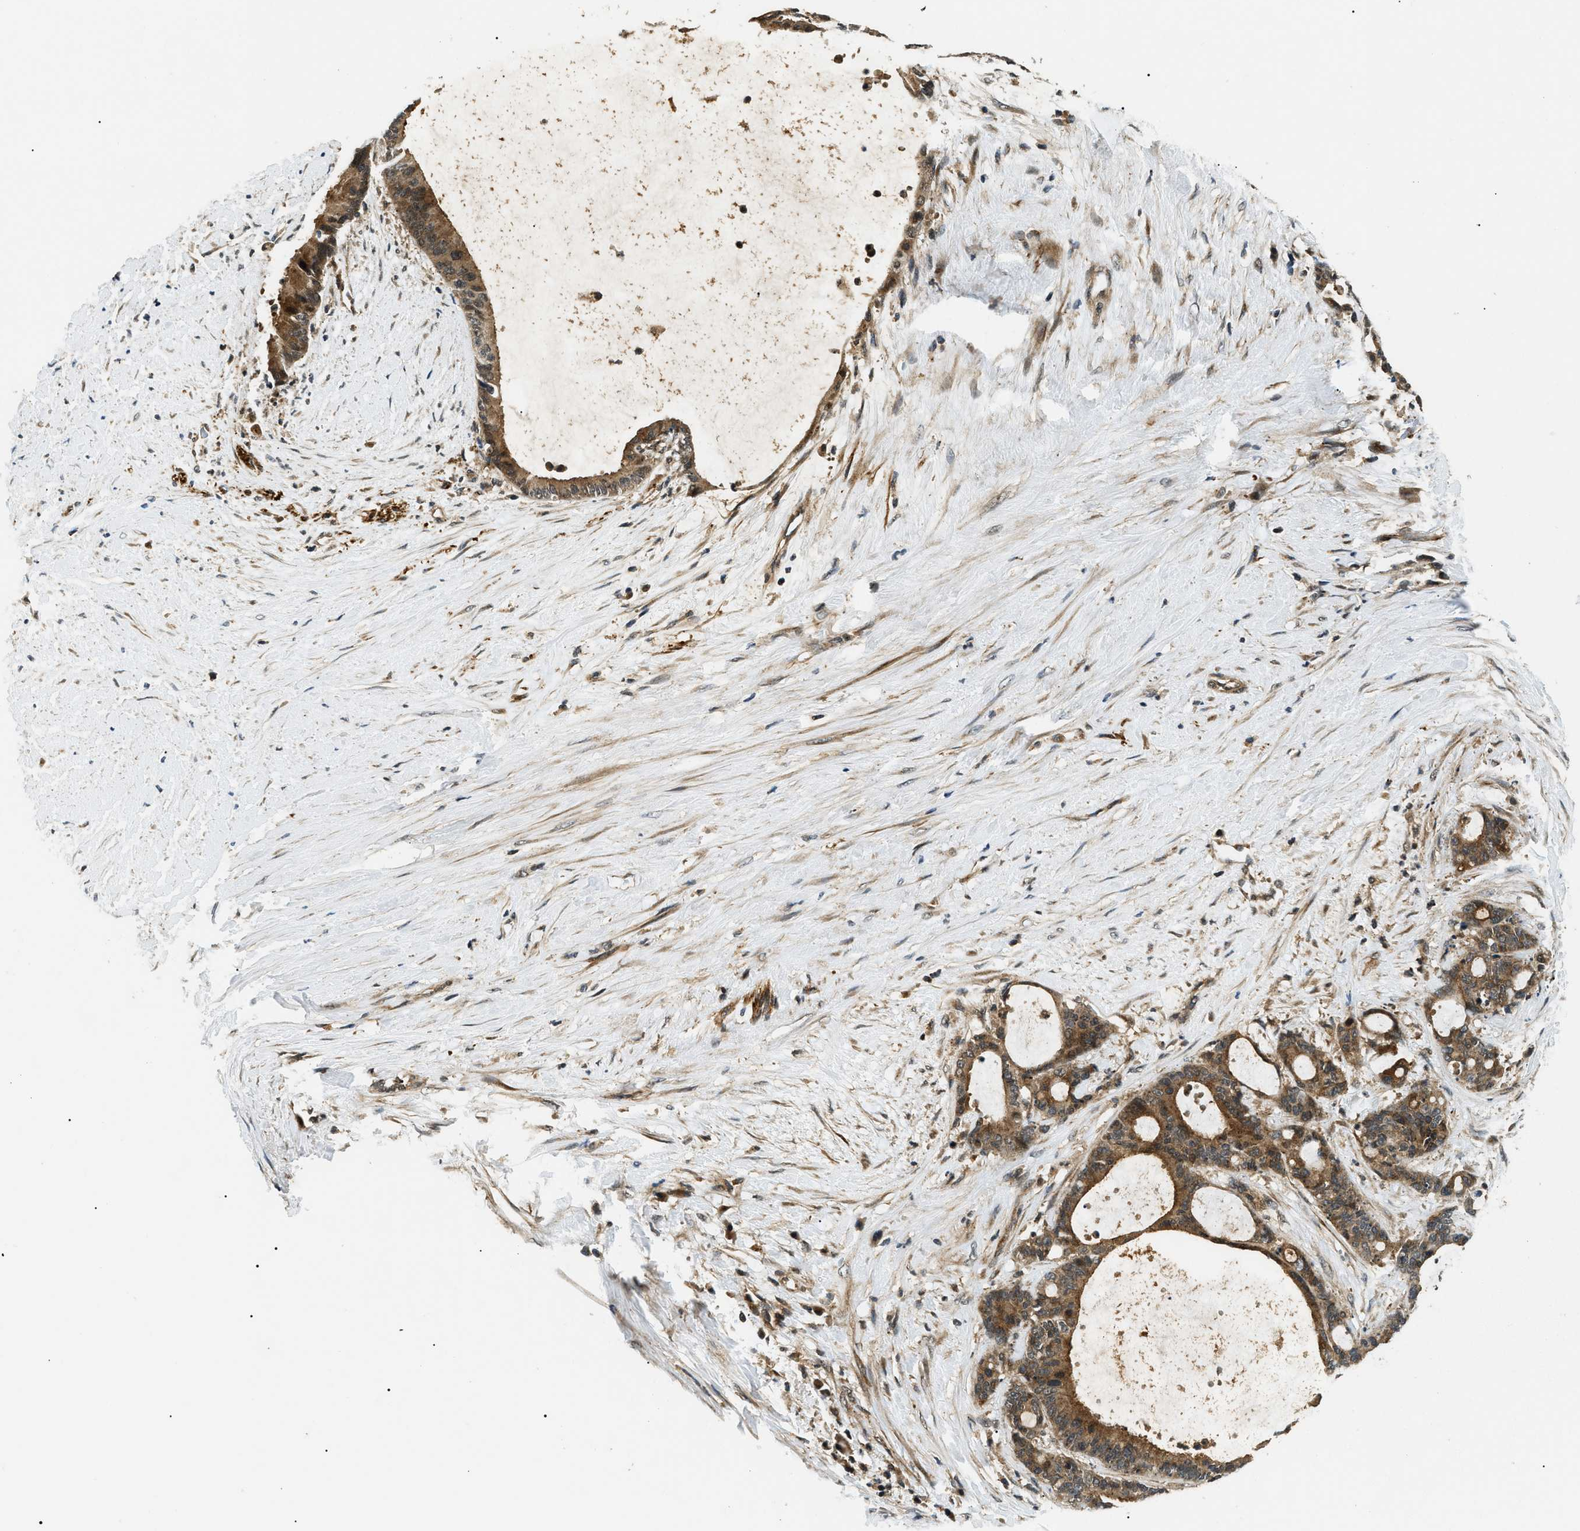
{"staining": {"intensity": "moderate", "quantity": ">75%", "location": "cytoplasmic/membranous"}, "tissue": "liver cancer", "cell_type": "Tumor cells", "image_type": "cancer", "snomed": [{"axis": "morphology", "description": "Cholangiocarcinoma"}, {"axis": "topography", "description": "Liver"}], "caption": "Brown immunohistochemical staining in liver cancer shows moderate cytoplasmic/membranous staining in approximately >75% of tumor cells.", "gene": "ATP6AP1", "patient": {"sex": "female", "age": 73}}